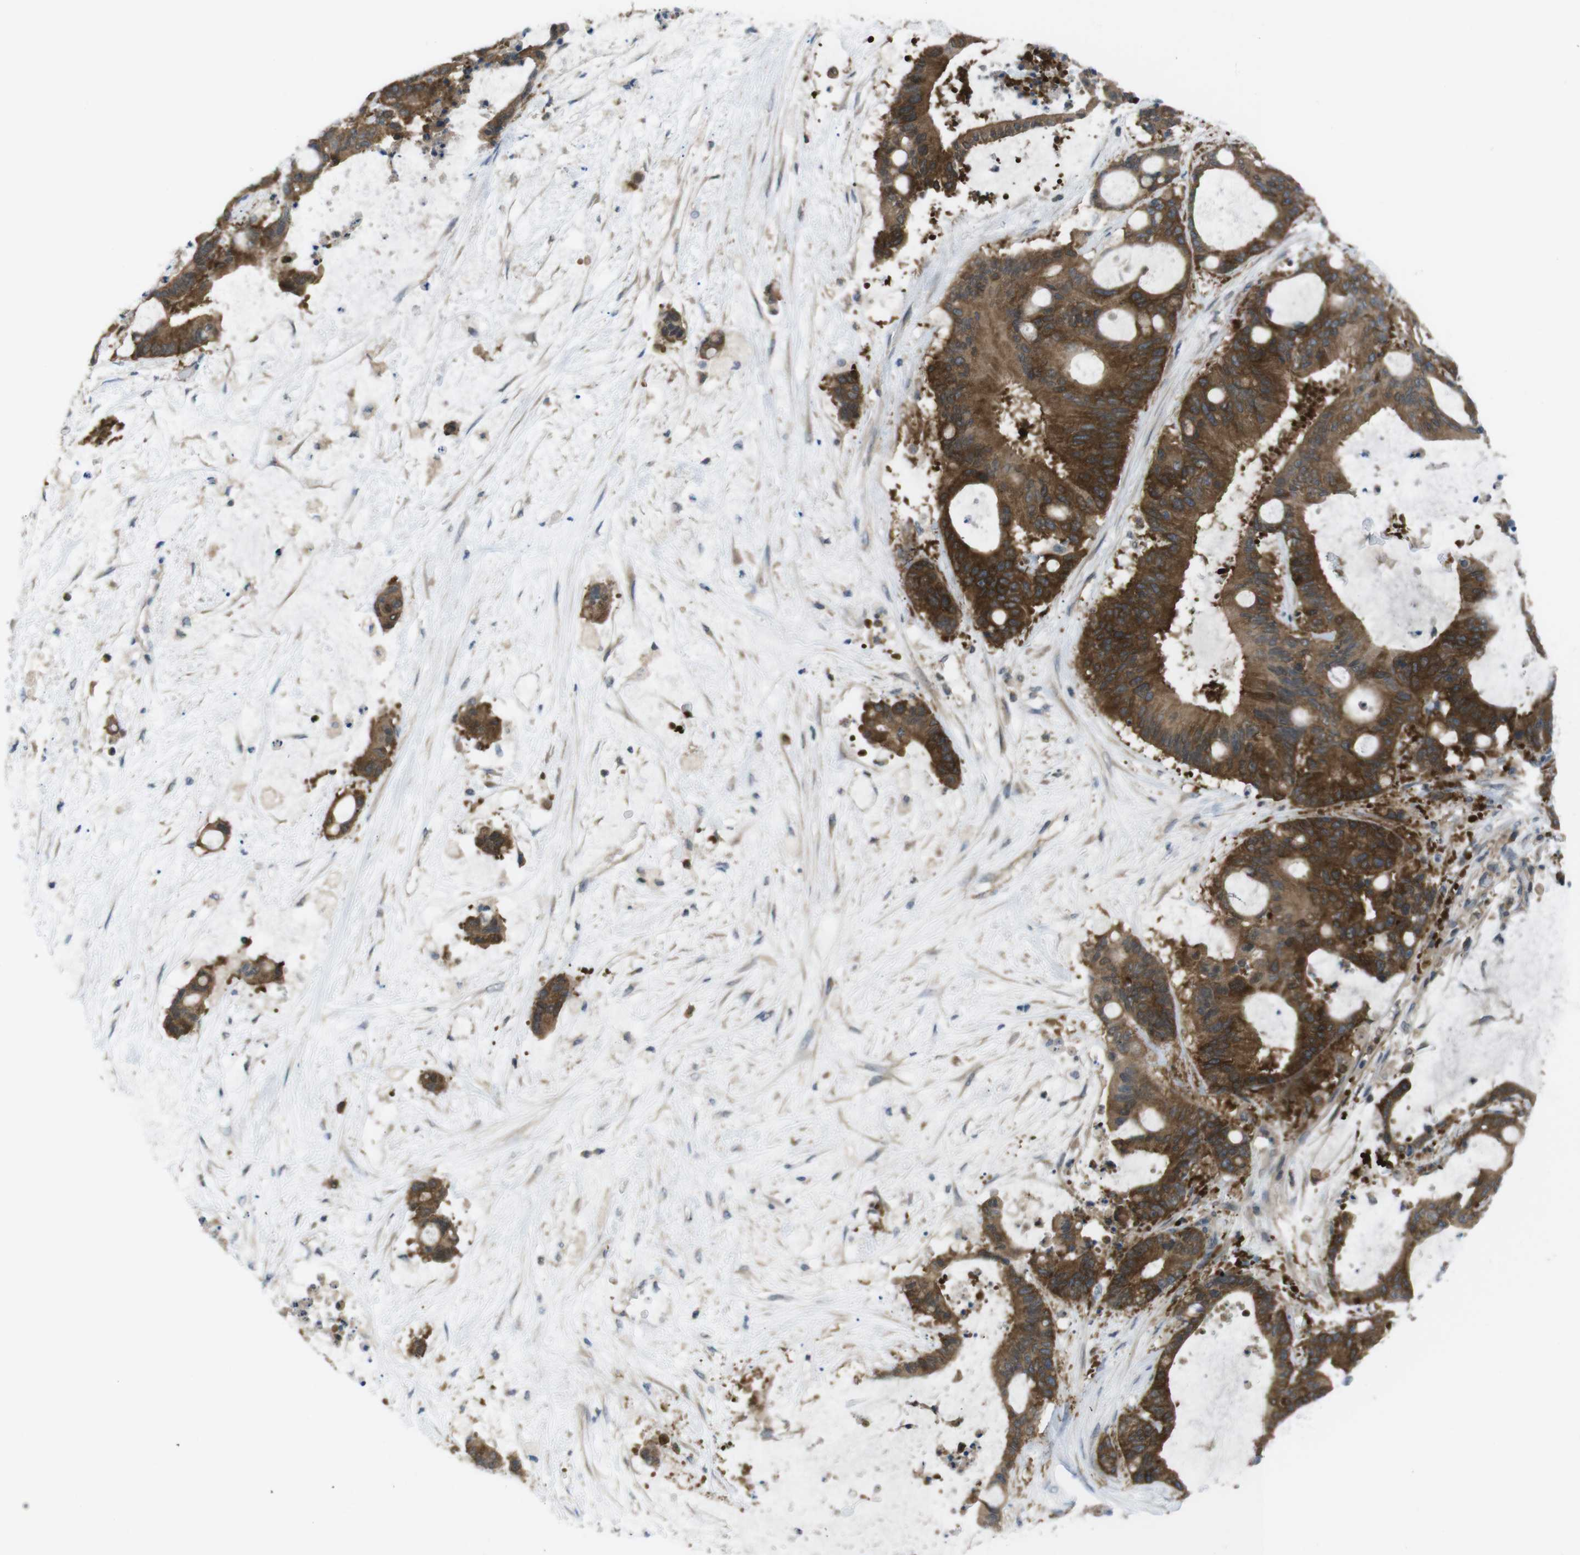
{"staining": {"intensity": "strong", "quantity": ">75%", "location": "cytoplasmic/membranous"}, "tissue": "liver cancer", "cell_type": "Tumor cells", "image_type": "cancer", "snomed": [{"axis": "morphology", "description": "Cholangiocarcinoma"}, {"axis": "topography", "description": "Liver"}], "caption": "Protein staining by immunohistochemistry (IHC) reveals strong cytoplasmic/membranous positivity in about >75% of tumor cells in liver cholangiocarcinoma. The staining is performed using DAB brown chromogen to label protein expression. The nuclei are counter-stained blue using hematoxylin.", "gene": "MTHFD1", "patient": {"sex": "female", "age": 73}}